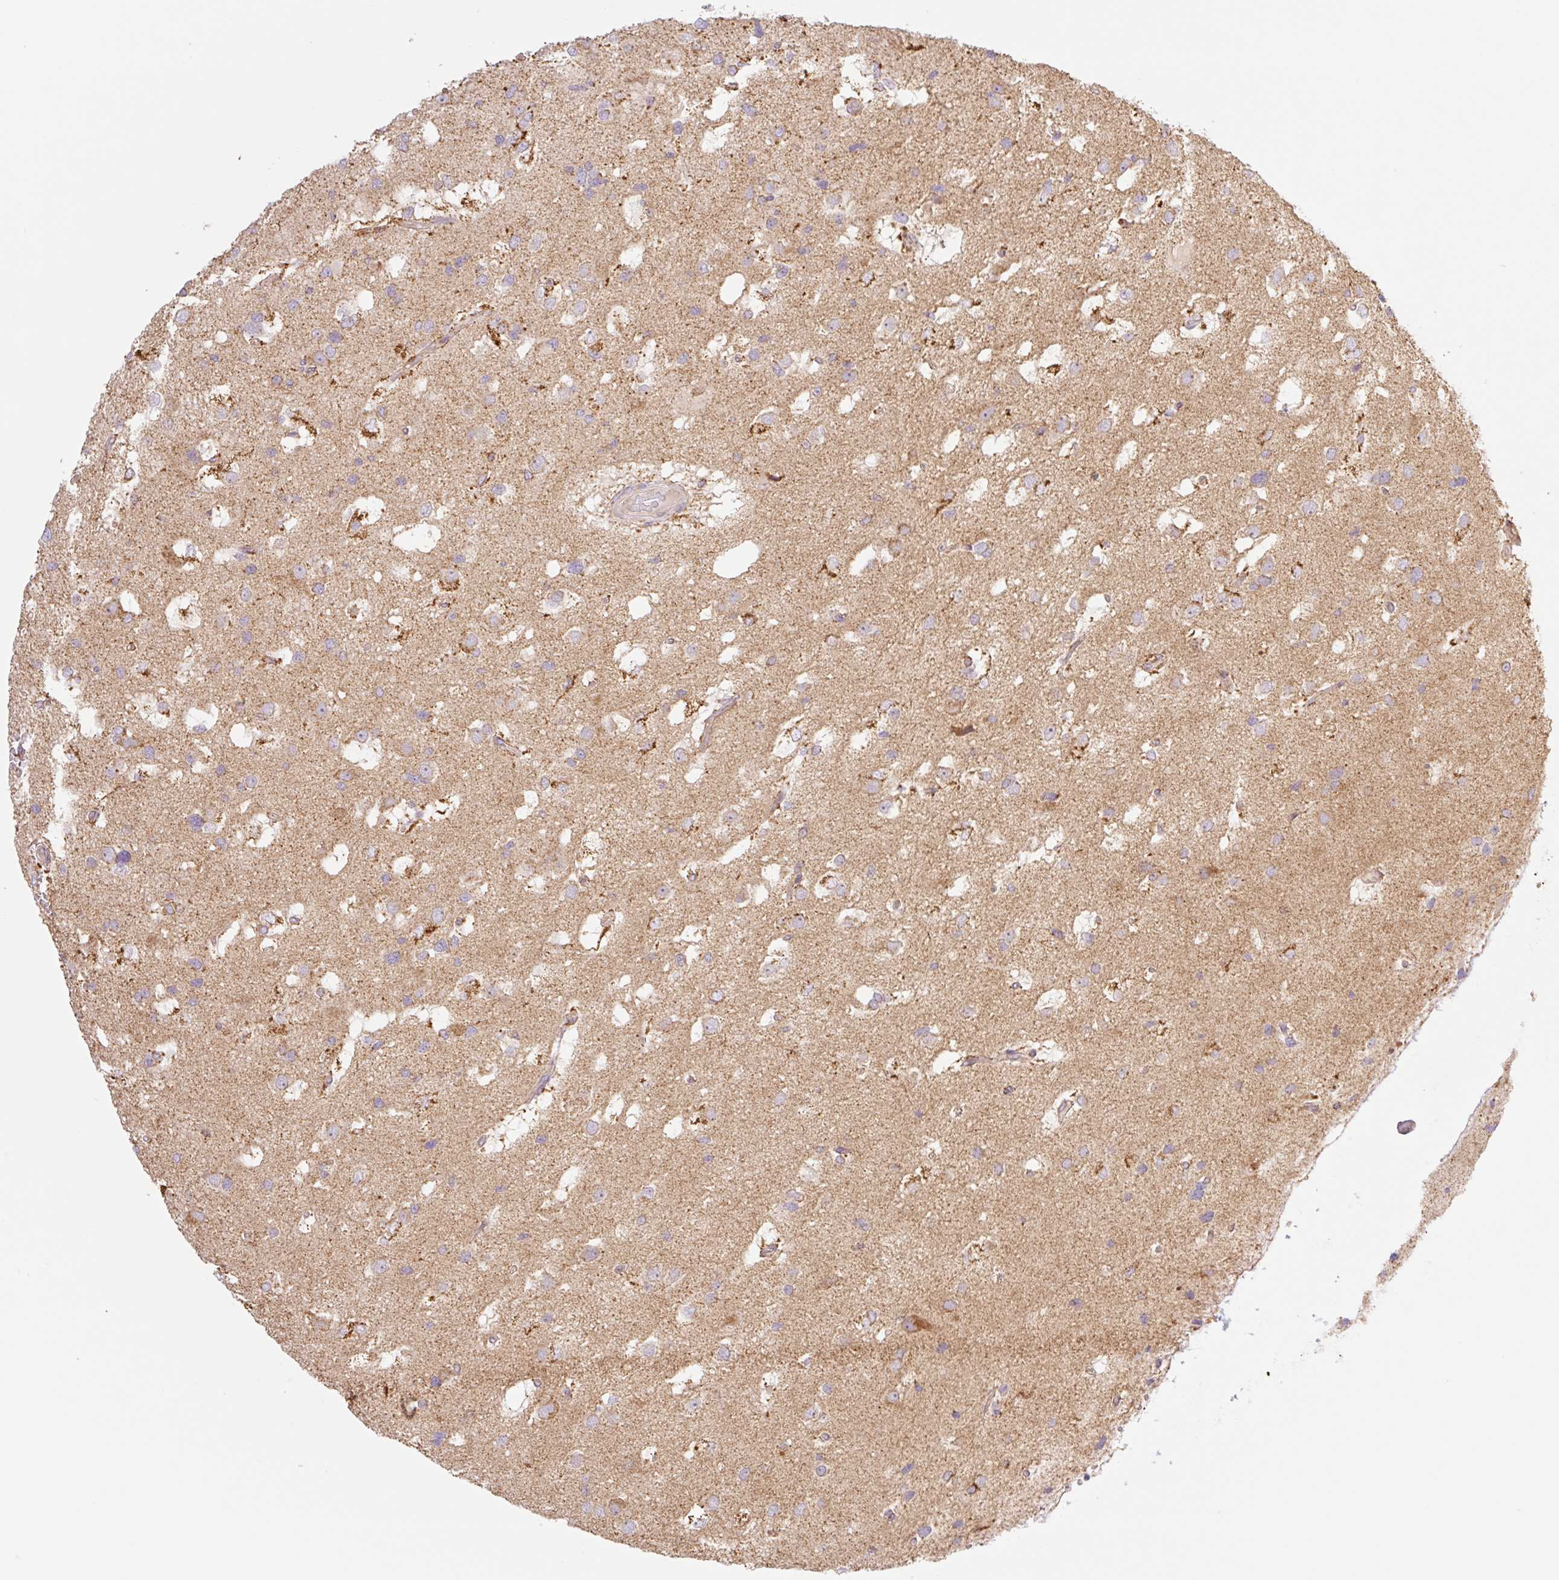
{"staining": {"intensity": "weak", "quantity": "<25%", "location": "cytoplasmic/membranous"}, "tissue": "glioma", "cell_type": "Tumor cells", "image_type": "cancer", "snomed": [{"axis": "morphology", "description": "Glioma, malignant, High grade"}, {"axis": "topography", "description": "Brain"}], "caption": "A photomicrograph of malignant glioma (high-grade) stained for a protein displays no brown staining in tumor cells.", "gene": "GOSR2", "patient": {"sex": "male", "age": 53}}